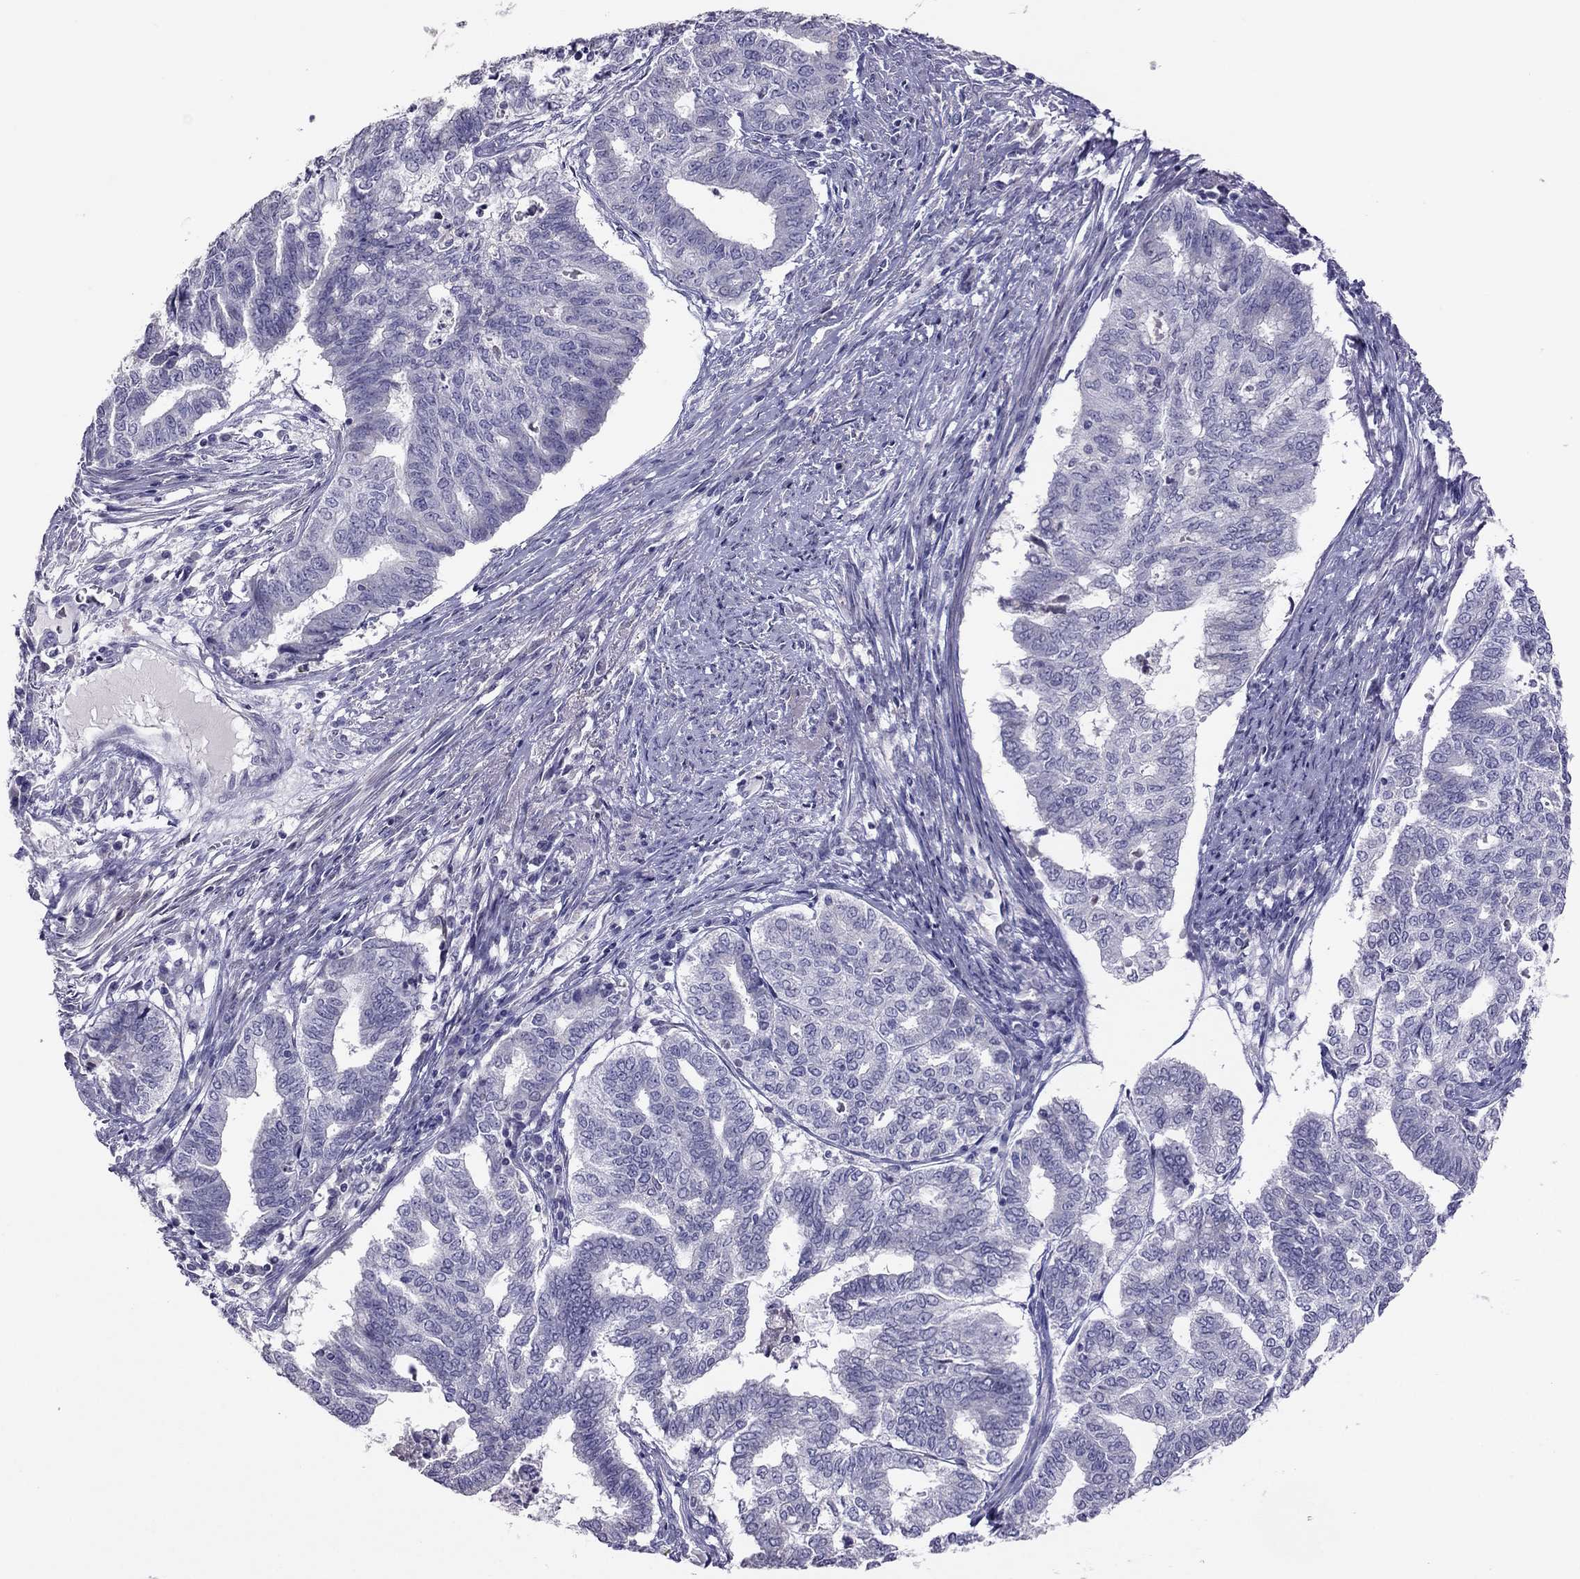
{"staining": {"intensity": "negative", "quantity": "none", "location": "none"}, "tissue": "endometrial cancer", "cell_type": "Tumor cells", "image_type": "cancer", "snomed": [{"axis": "morphology", "description": "Adenocarcinoma, NOS"}, {"axis": "topography", "description": "Endometrium"}], "caption": "Endometrial adenocarcinoma was stained to show a protein in brown. There is no significant expression in tumor cells.", "gene": "RGS8", "patient": {"sex": "female", "age": 79}}